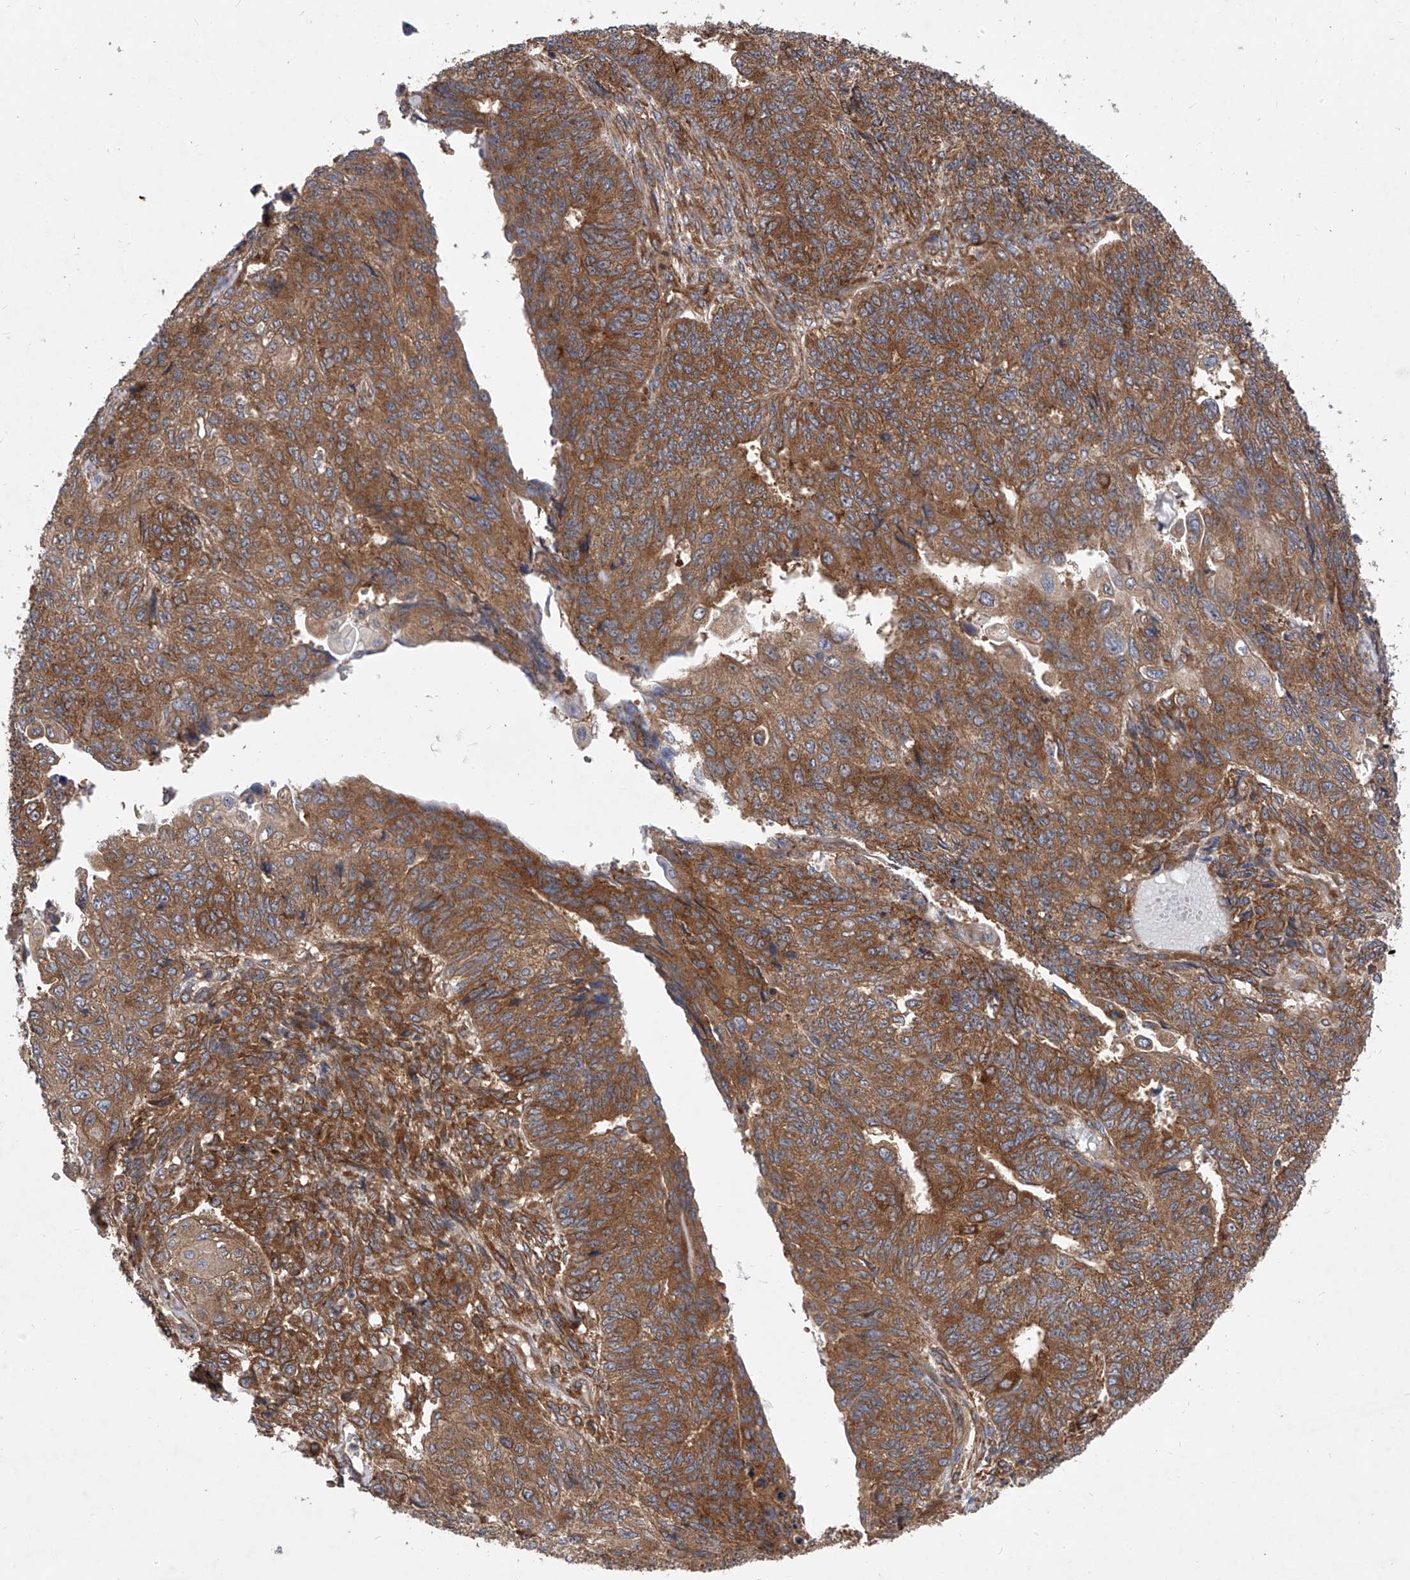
{"staining": {"intensity": "strong", "quantity": ">75%", "location": "cytoplasmic/membranous"}, "tissue": "endometrial cancer", "cell_type": "Tumor cells", "image_type": "cancer", "snomed": [{"axis": "morphology", "description": "Adenocarcinoma, NOS"}, {"axis": "topography", "description": "Endometrium"}], "caption": "Strong cytoplasmic/membranous protein positivity is present in about >75% of tumor cells in adenocarcinoma (endometrial).", "gene": "CFAP410", "patient": {"sex": "female", "age": 32}}